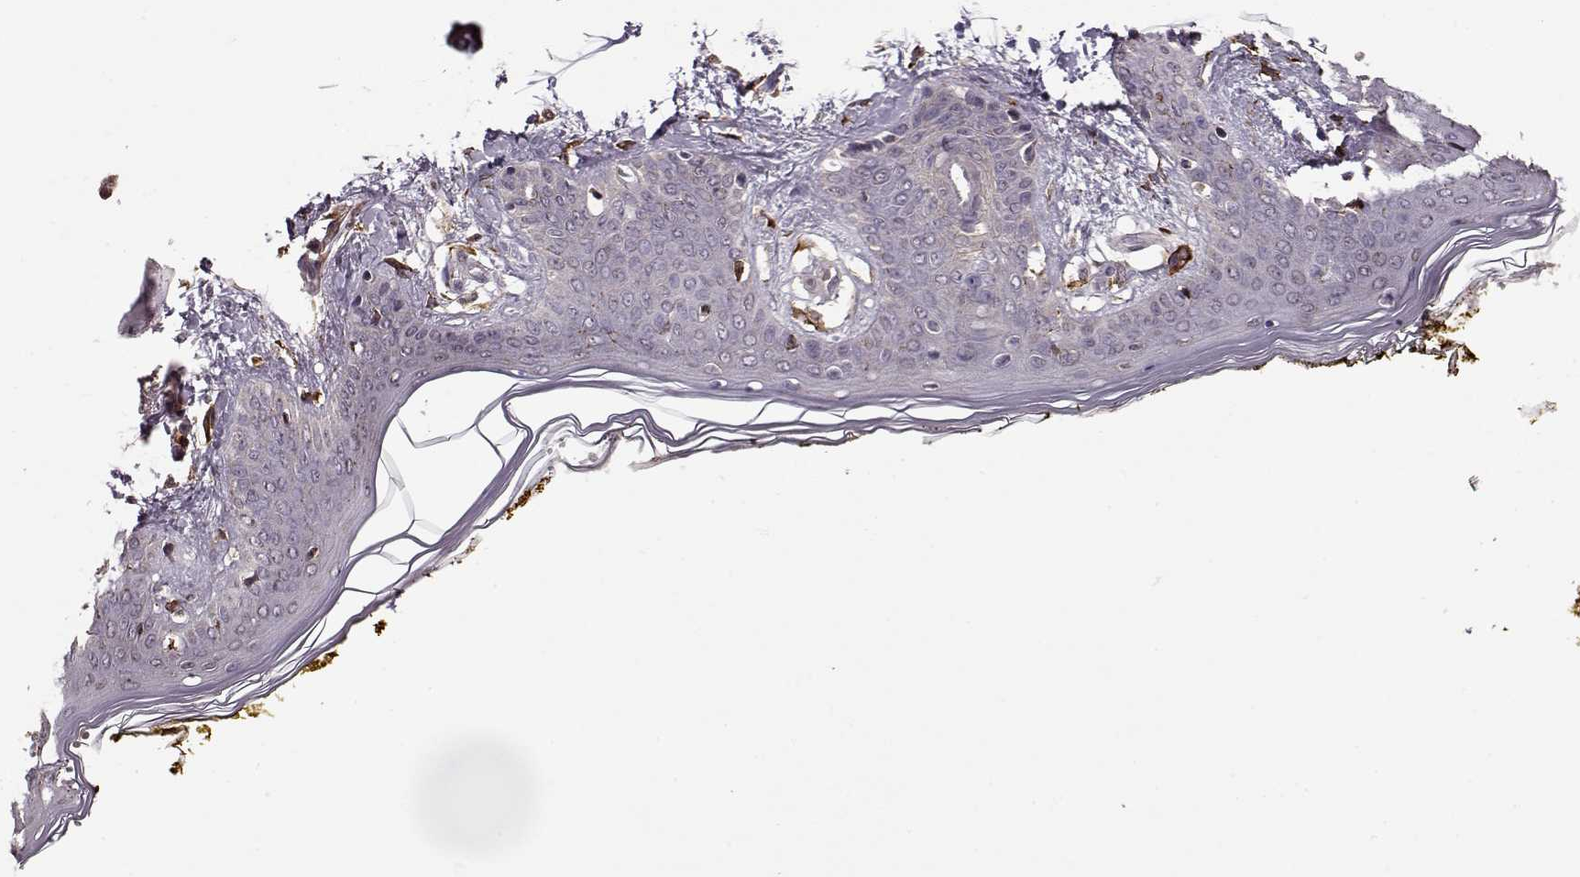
{"staining": {"intensity": "strong", "quantity": ">75%", "location": "cytoplasmic/membranous"}, "tissue": "skin", "cell_type": "Fibroblasts", "image_type": "normal", "snomed": [{"axis": "morphology", "description": "Normal tissue, NOS"}, {"axis": "topography", "description": "Skin"}], "caption": "The micrograph shows immunohistochemical staining of normal skin. There is strong cytoplasmic/membranous staining is identified in approximately >75% of fibroblasts. The staining is performed using DAB brown chromogen to label protein expression. The nuclei are counter-stained blue using hematoxylin.", "gene": "IMMP1L", "patient": {"sex": "female", "age": 34}}